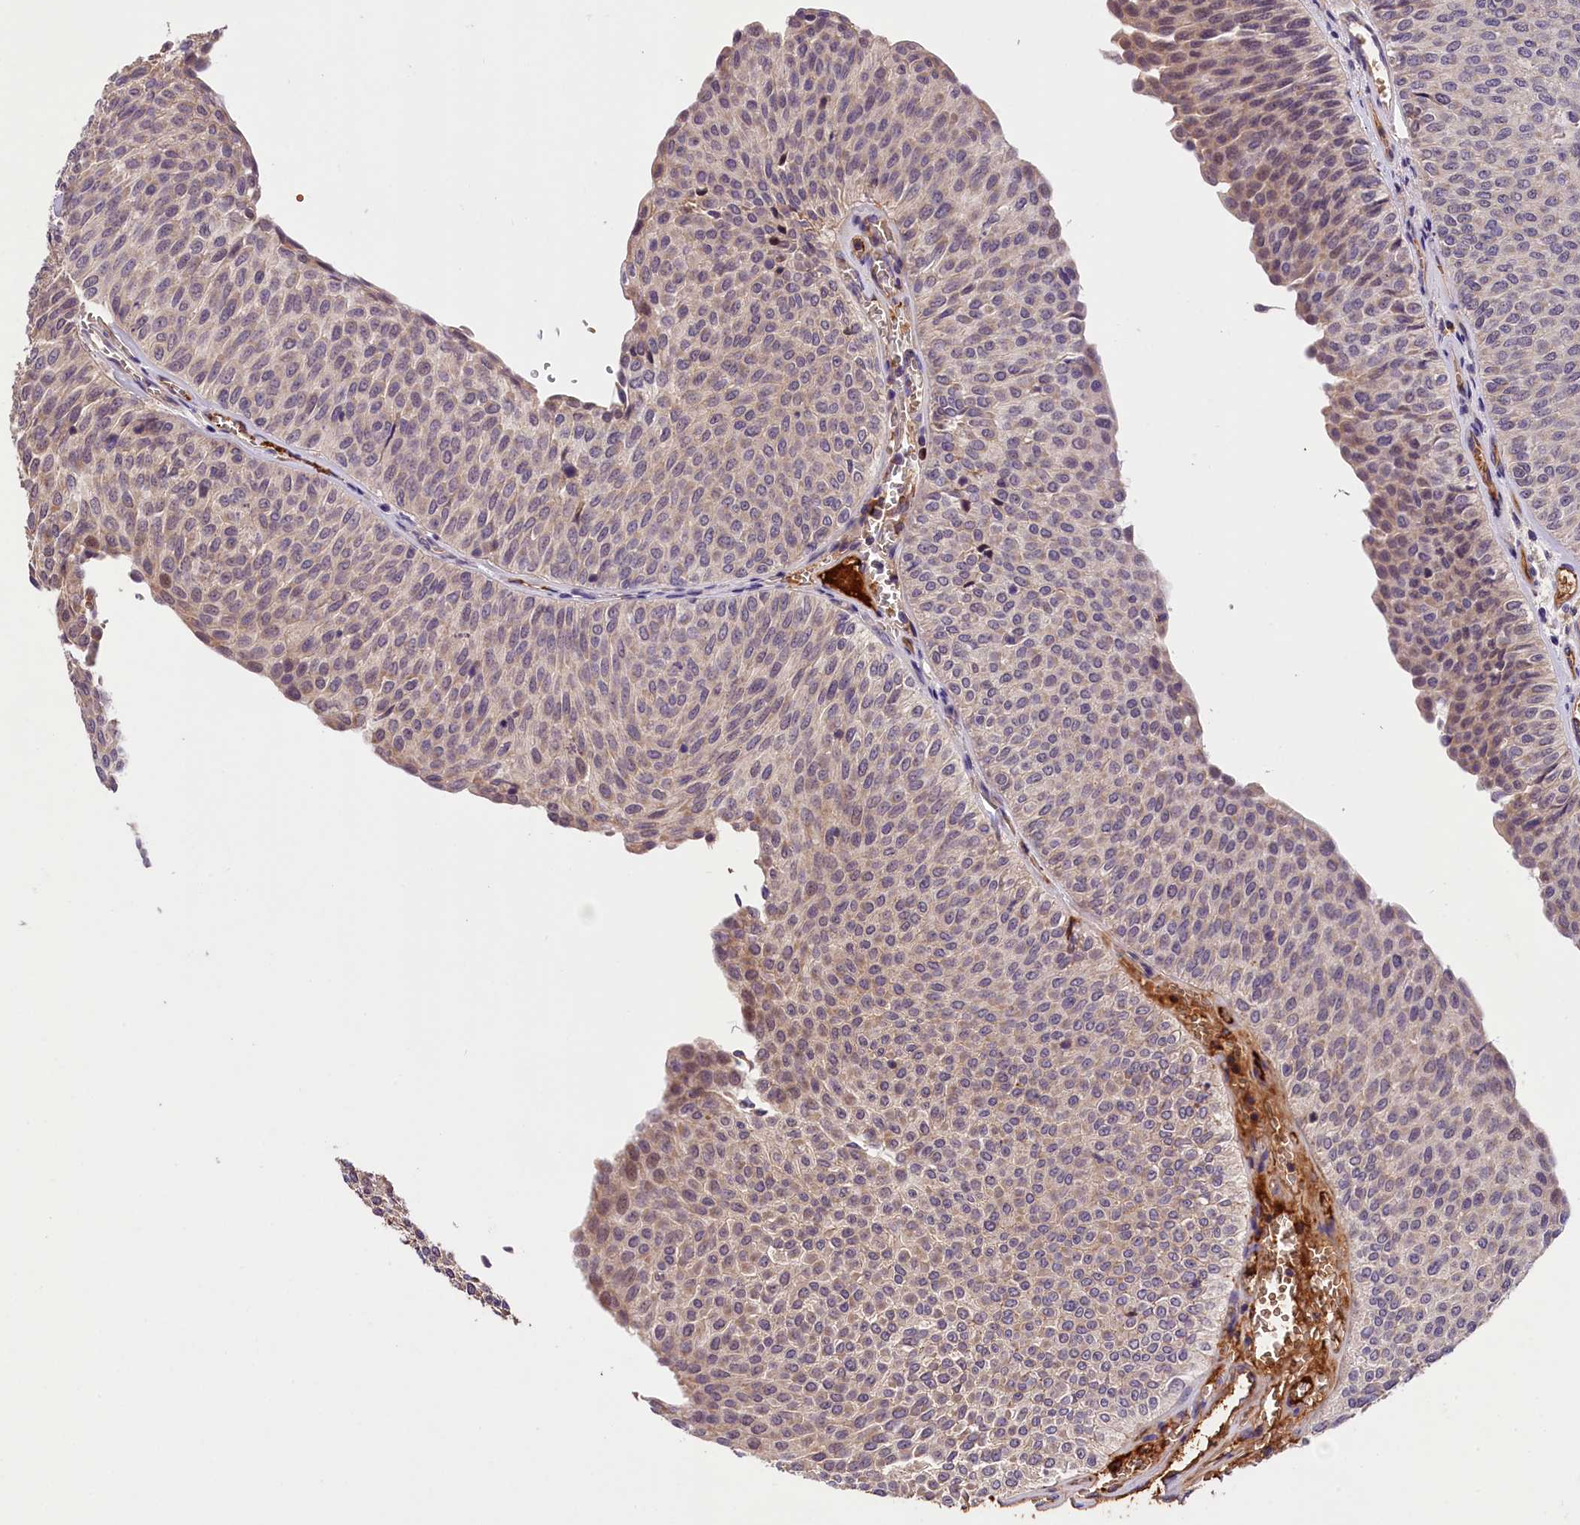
{"staining": {"intensity": "moderate", "quantity": "<25%", "location": "cytoplasmic/membranous"}, "tissue": "urothelial cancer", "cell_type": "Tumor cells", "image_type": "cancer", "snomed": [{"axis": "morphology", "description": "Urothelial carcinoma, Low grade"}, {"axis": "topography", "description": "Urinary bladder"}], "caption": "Urothelial cancer stained with a protein marker displays moderate staining in tumor cells.", "gene": "PHAF1", "patient": {"sex": "male", "age": 78}}